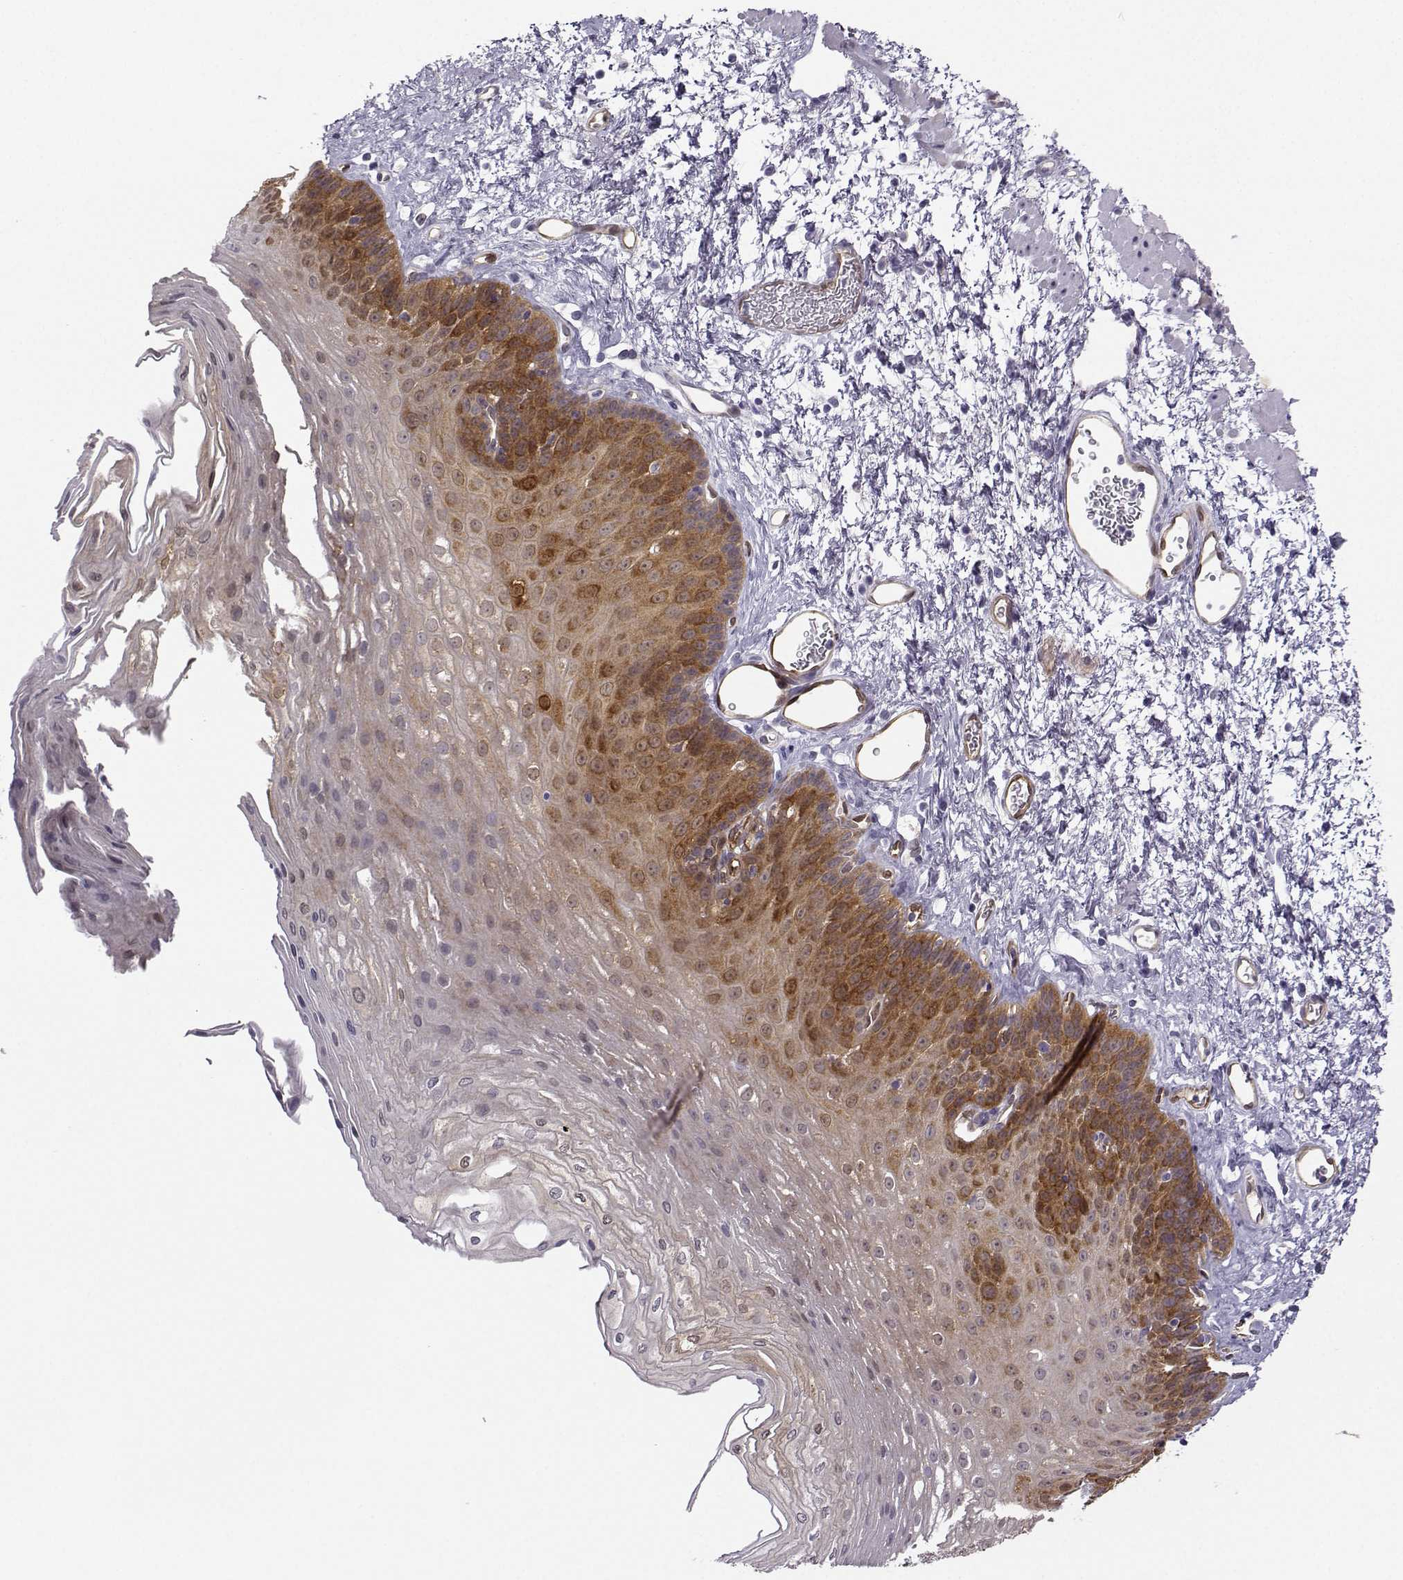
{"staining": {"intensity": "strong", "quantity": "<25%", "location": "cytoplasmic/membranous"}, "tissue": "esophagus", "cell_type": "Squamous epithelial cells", "image_type": "normal", "snomed": [{"axis": "morphology", "description": "Normal tissue, NOS"}, {"axis": "topography", "description": "Esophagus"}], "caption": "A medium amount of strong cytoplasmic/membranous expression is identified in approximately <25% of squamous epithelial cells in unremarkable esophagus.", "gene": "NQO1", "patient": {"sex": "female", "age": 62}}